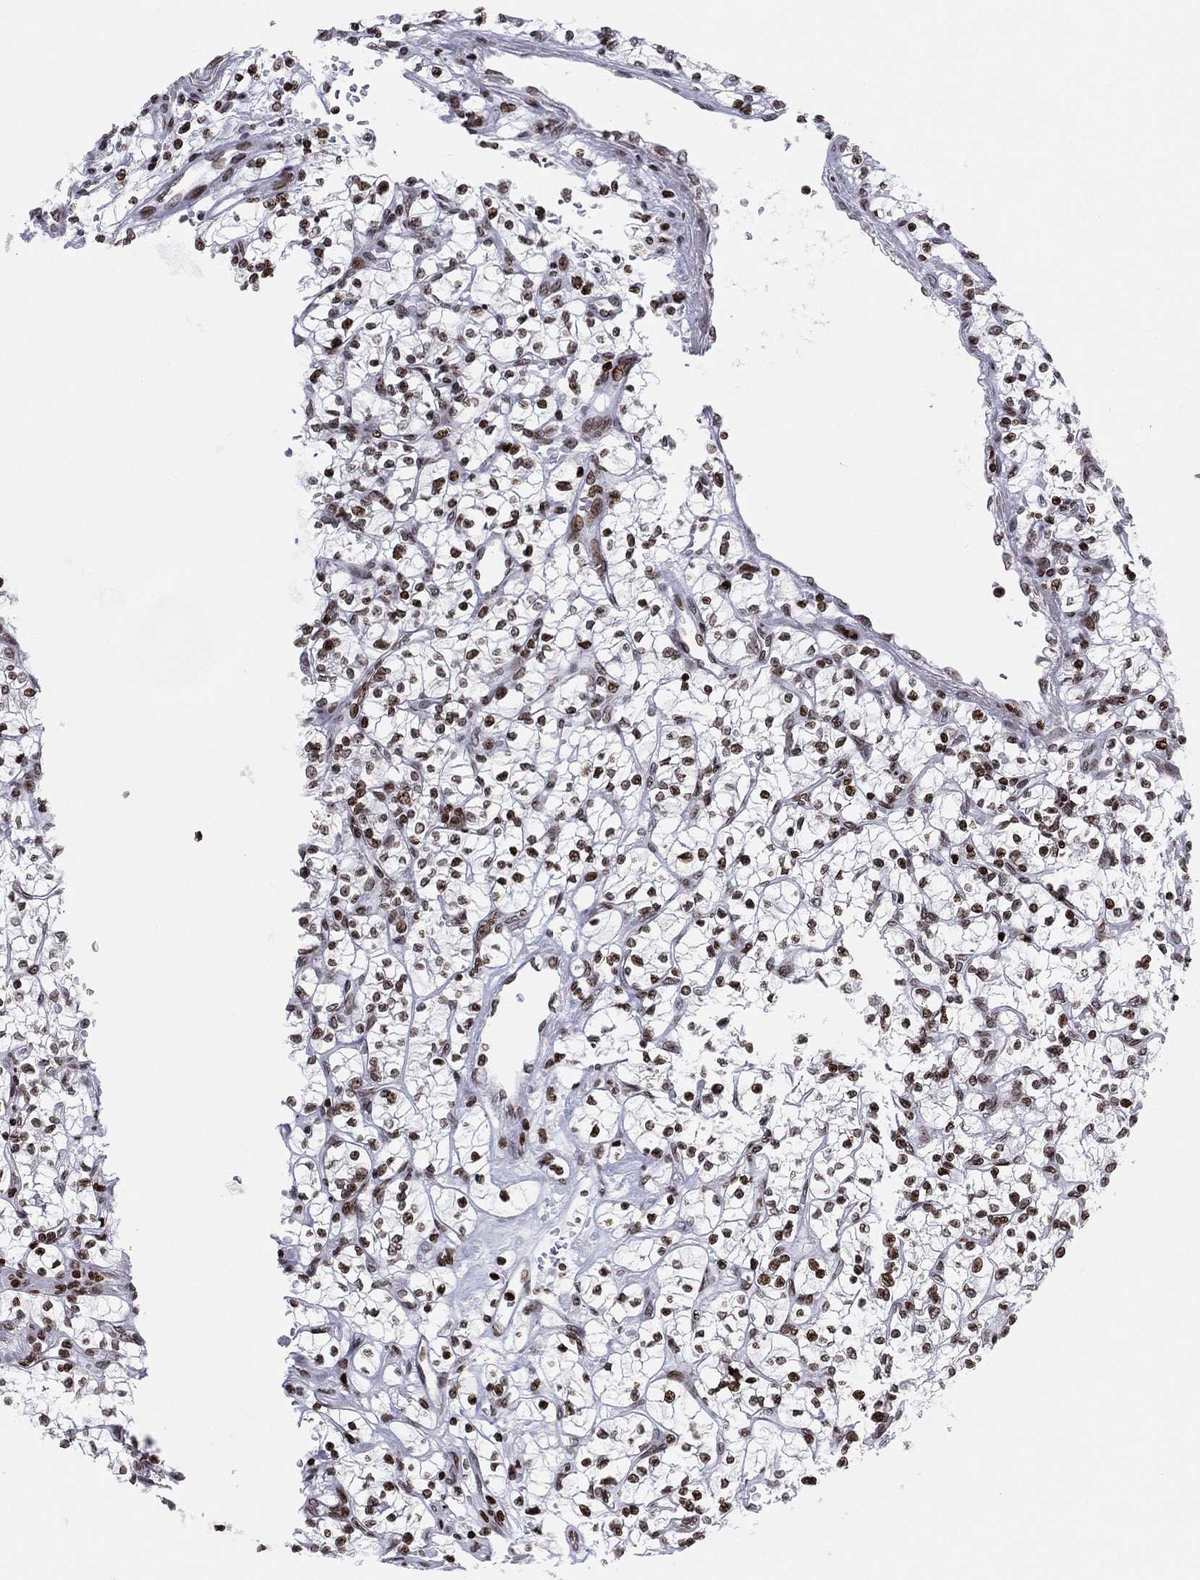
{"staining": {"intensity": "strong", "quantity": "25%-75%", "location": "nuclear"}, "tissue": "renal cancer", "cell_type": "Tumor cells", "image_type": "cancer", "snomed": [{"axis": "morphology", "description": "Adenocarcinoma, NOS"}, {"axis": "topography", "description": "Kidney"}], "caption": "Immunohistochemistry histopathology image of adenocarcinoma (renal) stained for a protein (brown), which shows high levels of strong nuclear expression in approximately 25%-75% of tumor cells.", "gene": "MFSD14A", "patient": {"sex": "female", "age": 64}}